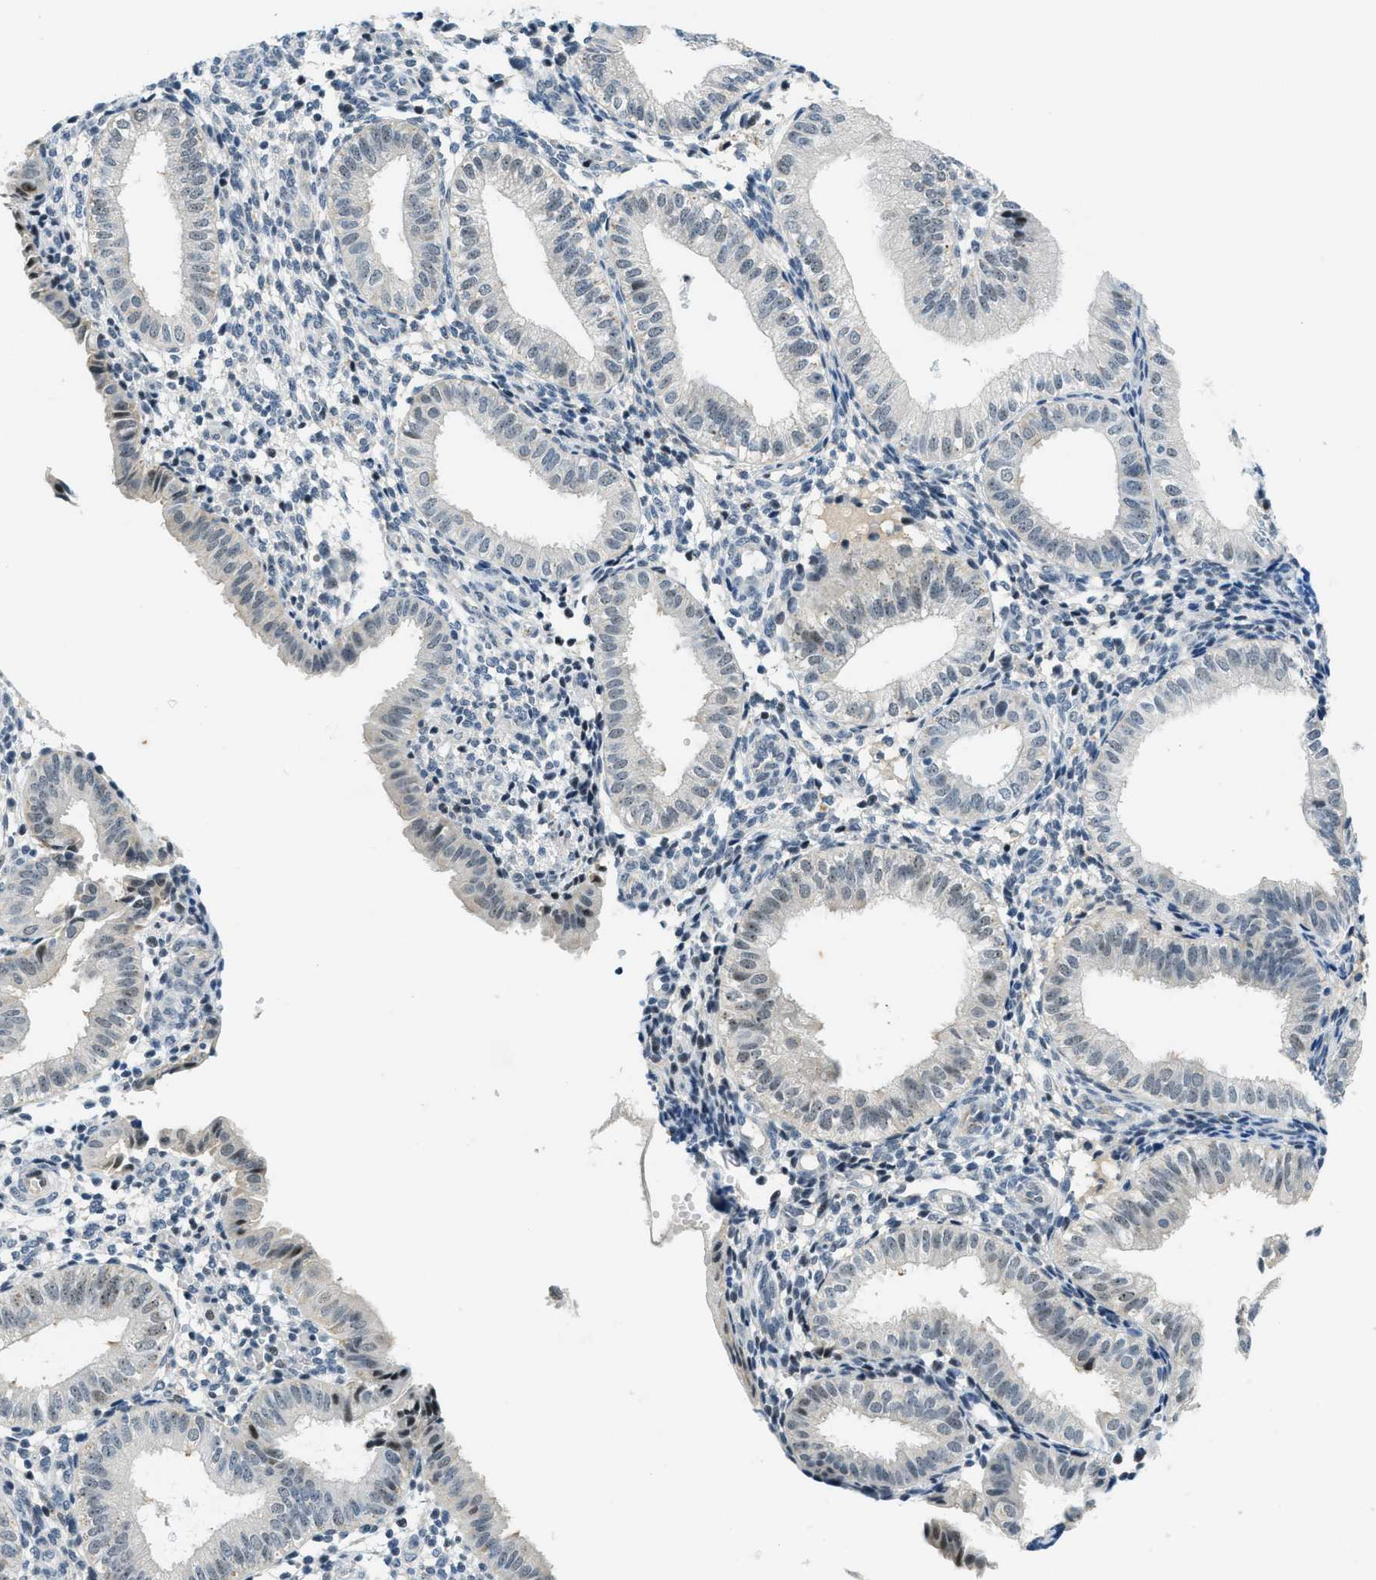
{"staining": {"intensity": "negative", "quantity": "none", "location": "none"}, "tissue": "endometrium", "cell_type": "Cells in endometrial stroma", "image_type": "normal", "snomed": [{"axis": "morphology", "description": "Normal tissue, NOS"}, {"axis": "topography", "description": "Endometrium"}], "caption": "IHC image of normal endometrium: endometrium stained with DAB (3,3'-diaminobenzidine) demonstrates no significant protein expression in cells in endometrial stroma.", "gene": "SLCO2A1", "patient": {"sex": "female", "age": 39}}